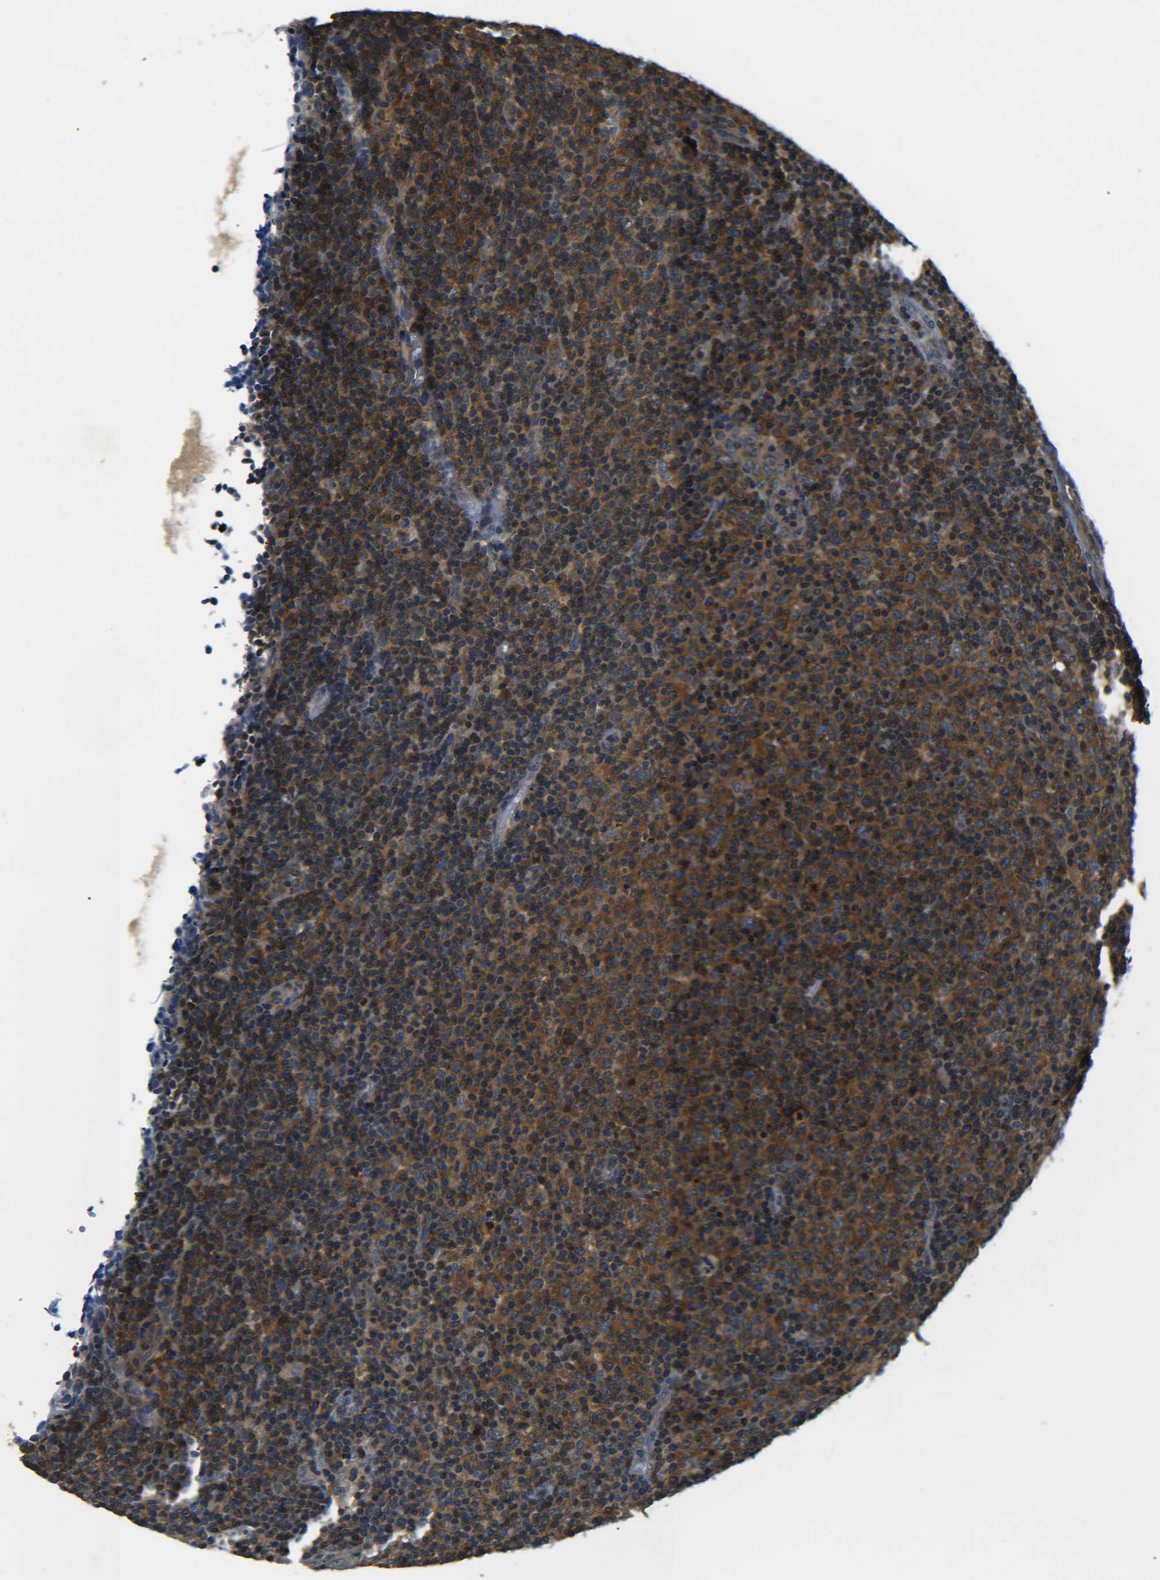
{"staining": {"intensity": "strong", "quantity": ">75%", "location": "cytoplasmic/membranous"}, "tissue": "lymphoma", "cell_type": "Tumor cells", "image_type": "cancer", "snomed": [{"axis": "morphology", "description": "Malignant lymphoma, non-Hodgkin's type, Low grade"}, {"axis": "topography", "description": "Lymph node"}], "caption": "This is an image of immunohistochemistry (IHC) staining of low-grade malignant lymphoma, non-Hodgkin's type, which shows strong positivity in the cytoplasmic/membranous of tumor cells.", "gene": "PREB", "patient": {"sex": "male", "age": 70}}